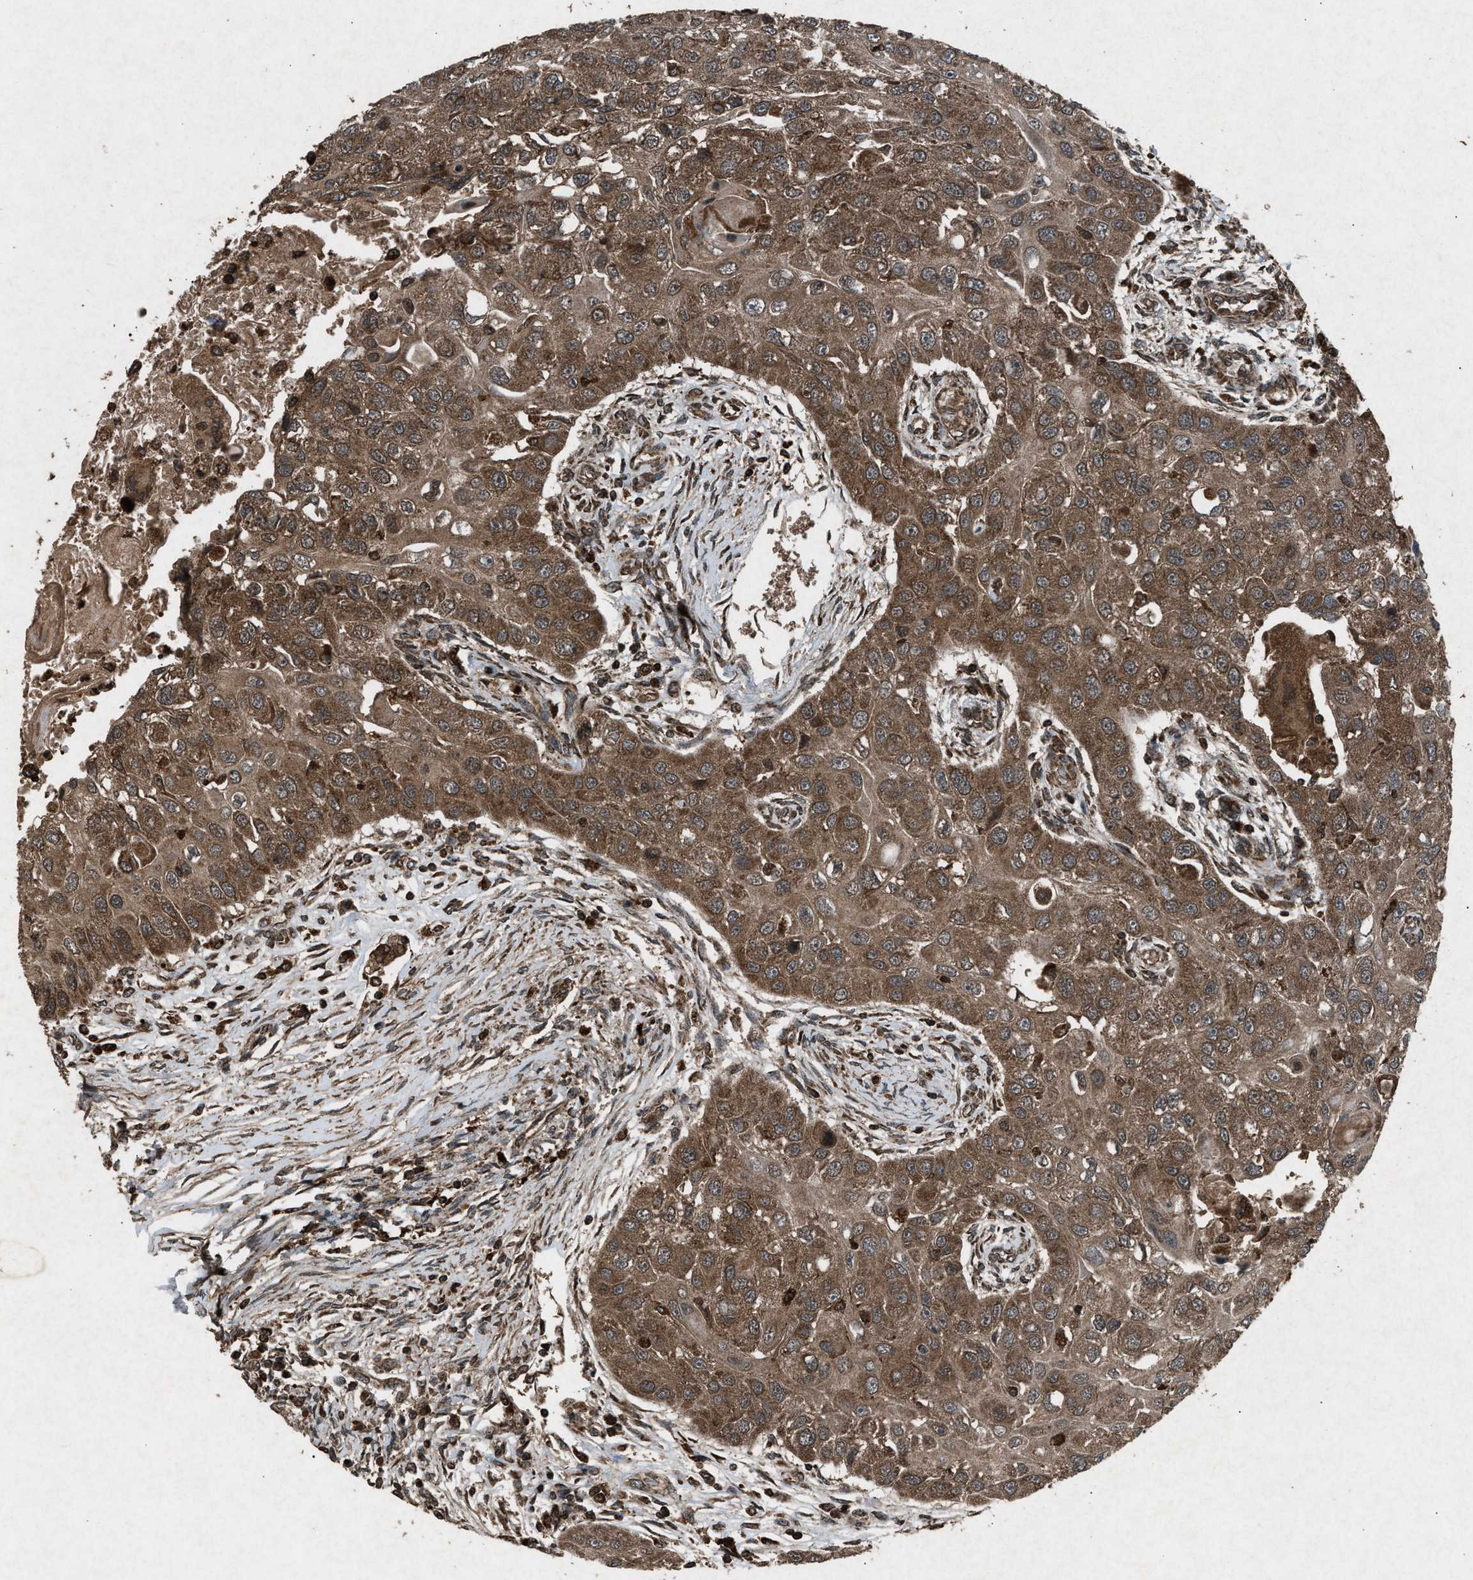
{"staining": {"intensity": "strong", "quantity": ">75%", "location": "cytoplasmic/membranous"}, "tissue": "head and neck cancer", "cell_type": "Tumor cells", "image_type": "cancer", "snomed": [{"axis": "morphology", "description": "Normal tissue, NOS"}, {"axis": "morphology", "description": "Squamous cell carcinoma, NOS"}, {"axis": "topography", "description": "Skeletal muscle"}, {"axis": "topography", "description": "Head-Neck"}], "caption": "About >75% of tumor cells in human squamous cell carcinoma (head and neck) display strong cytoplasmic/membranous protein positivity as visualized by brown immunohistochemical staining.", "gene": "OAS1", "patient": {"sex": "male", "age": 51}}